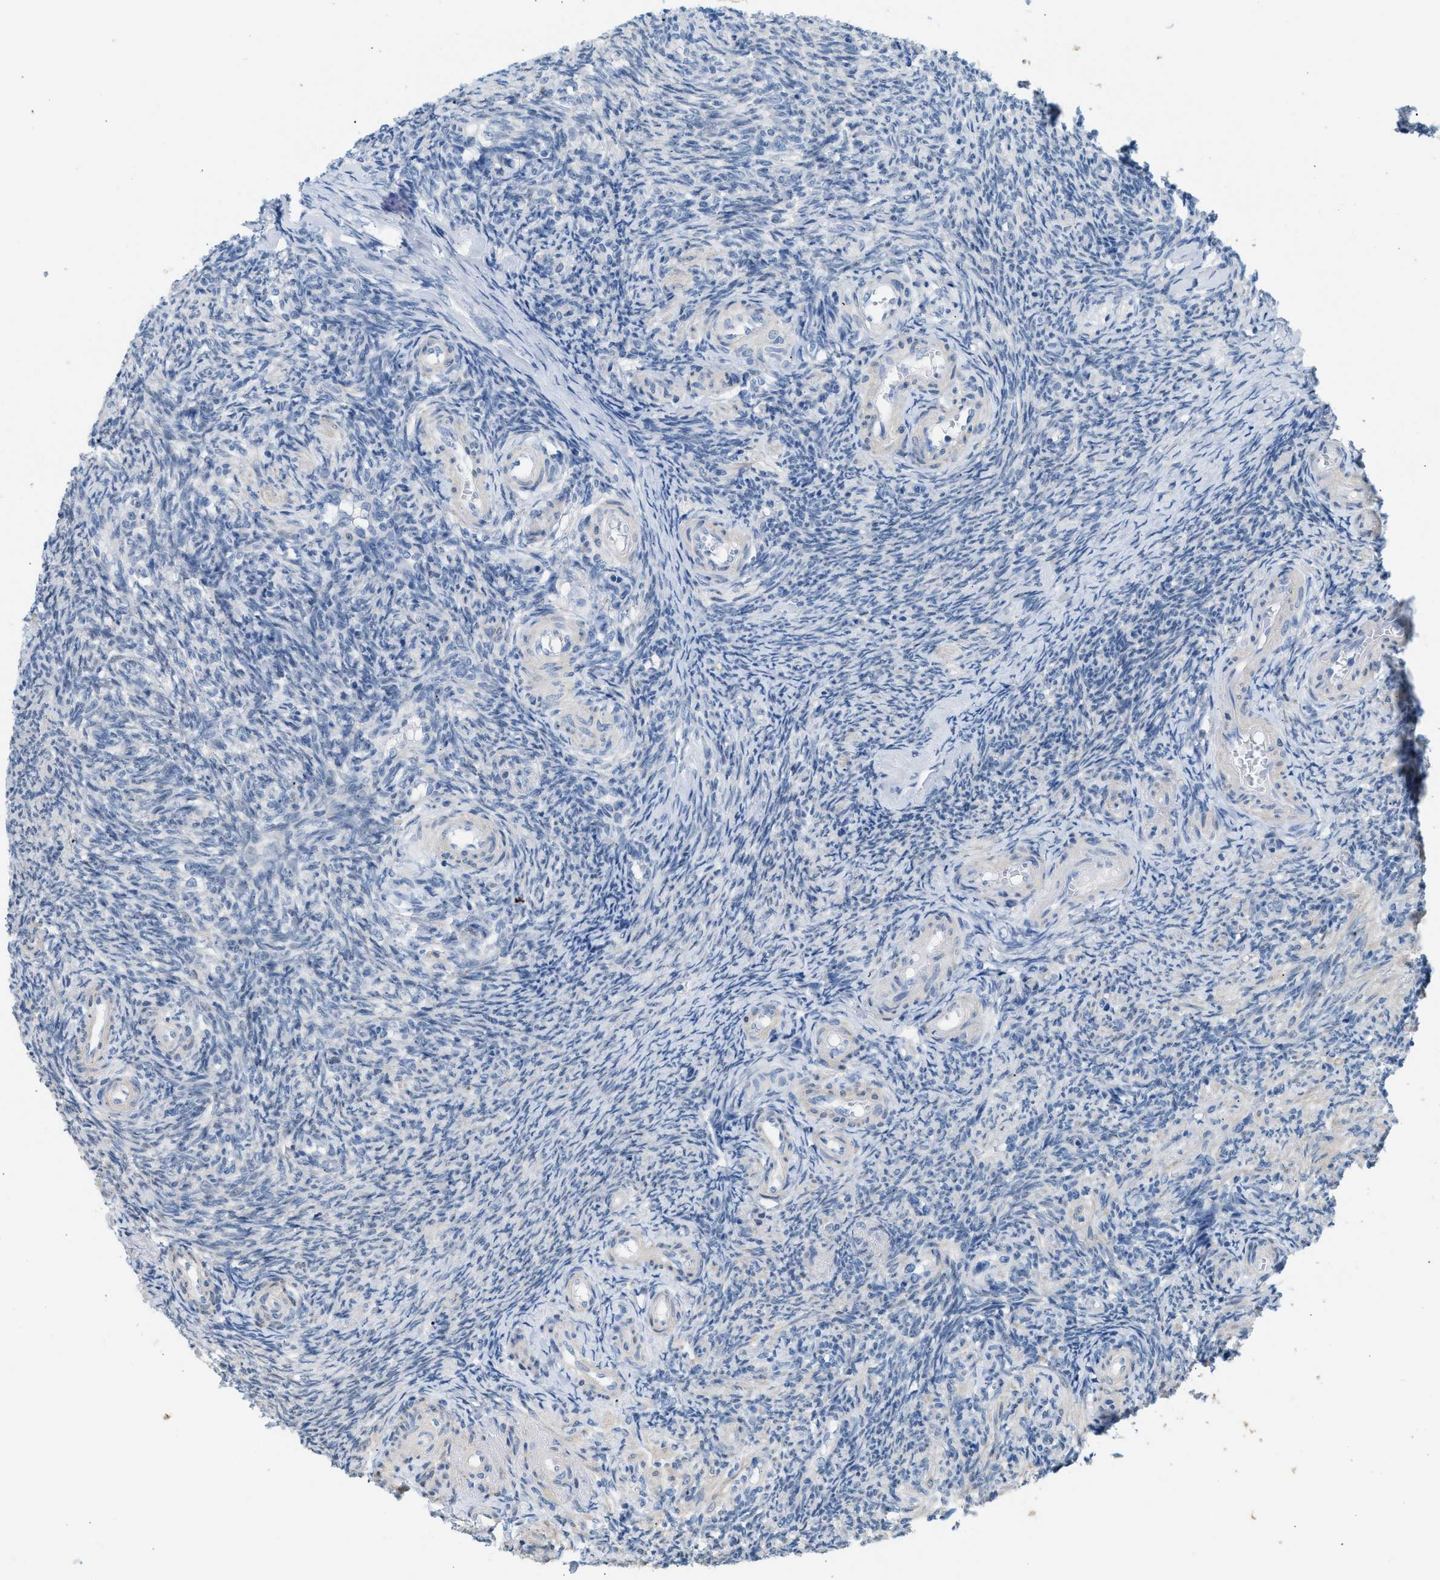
{"staining": {"intensity": "negative", "quantity": "none", "location": "none"}, "tissue": "ovary", "cell_type": "Follicle cells", "image_type": "normal", "snomed": [{"axis": "morphology", "description": "Normal tissue, NOS"}, {"axis": "topography", "description": "Ovary"}], "caption": "A photomicrograph of human ovary is negative for staining in follicle cells. The staining is performed using DAB brown chromogen with nuclei counter-stained in using hematoxylin.", "gene": "SPAM1", "patient": {"sex": "female", "age": 41}}